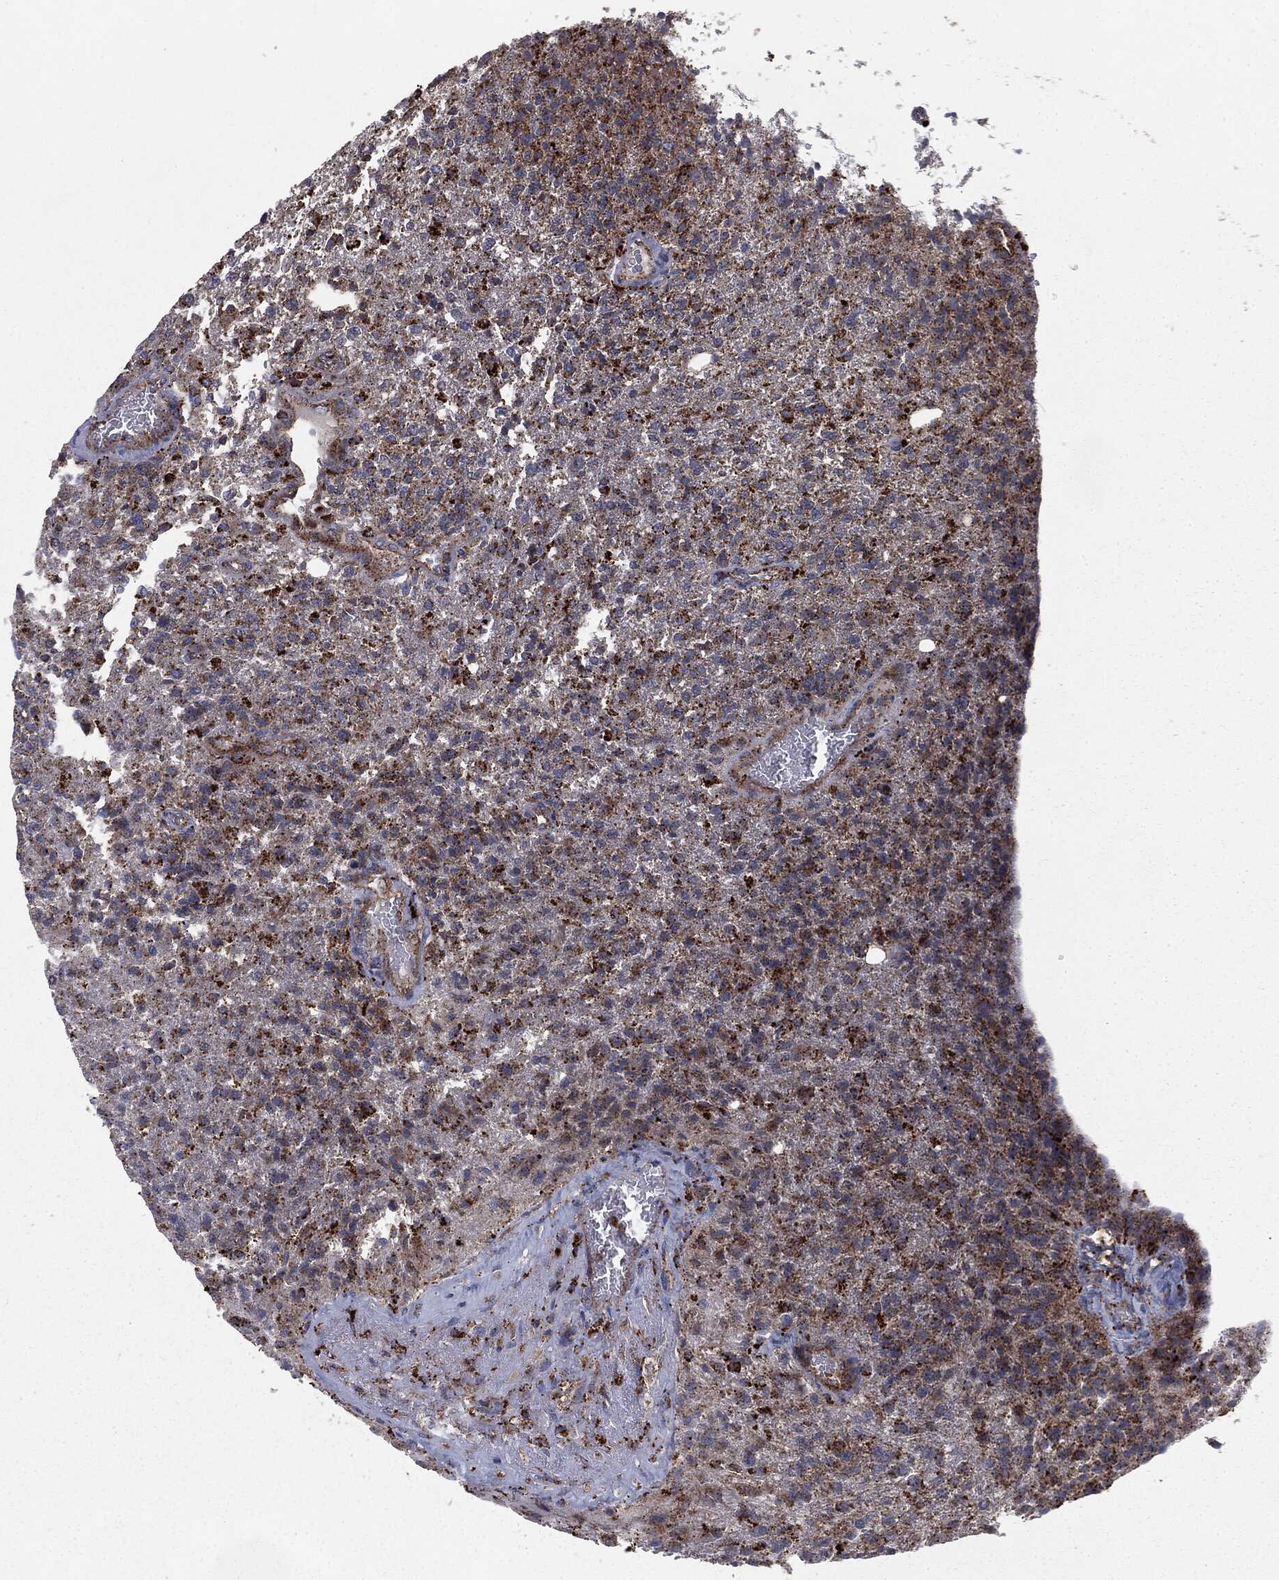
{"staining": {"intensity": "strong", "quantity": "25%-75%", "location": "cytoplasmic/membranous"}, "tissue": "glioma", "cell_type": "Tumor cells", "image_type": "cancer", "snomed": [{"axis": "morphology", "description": "Glioma, malignant, High grade"}, {"axis": "topography", "description": "Brain"}], "caption": "Immunohistochemical staining of glioma demonstrates high levels of strong cytoplasmic/membranous expression in approximately 25%-75% of tumor cells. (Brightfield microscopy of DAB IHC at high magnification).", "gene": "CTSA", "patient": {"sex": "male", "age": 56}}